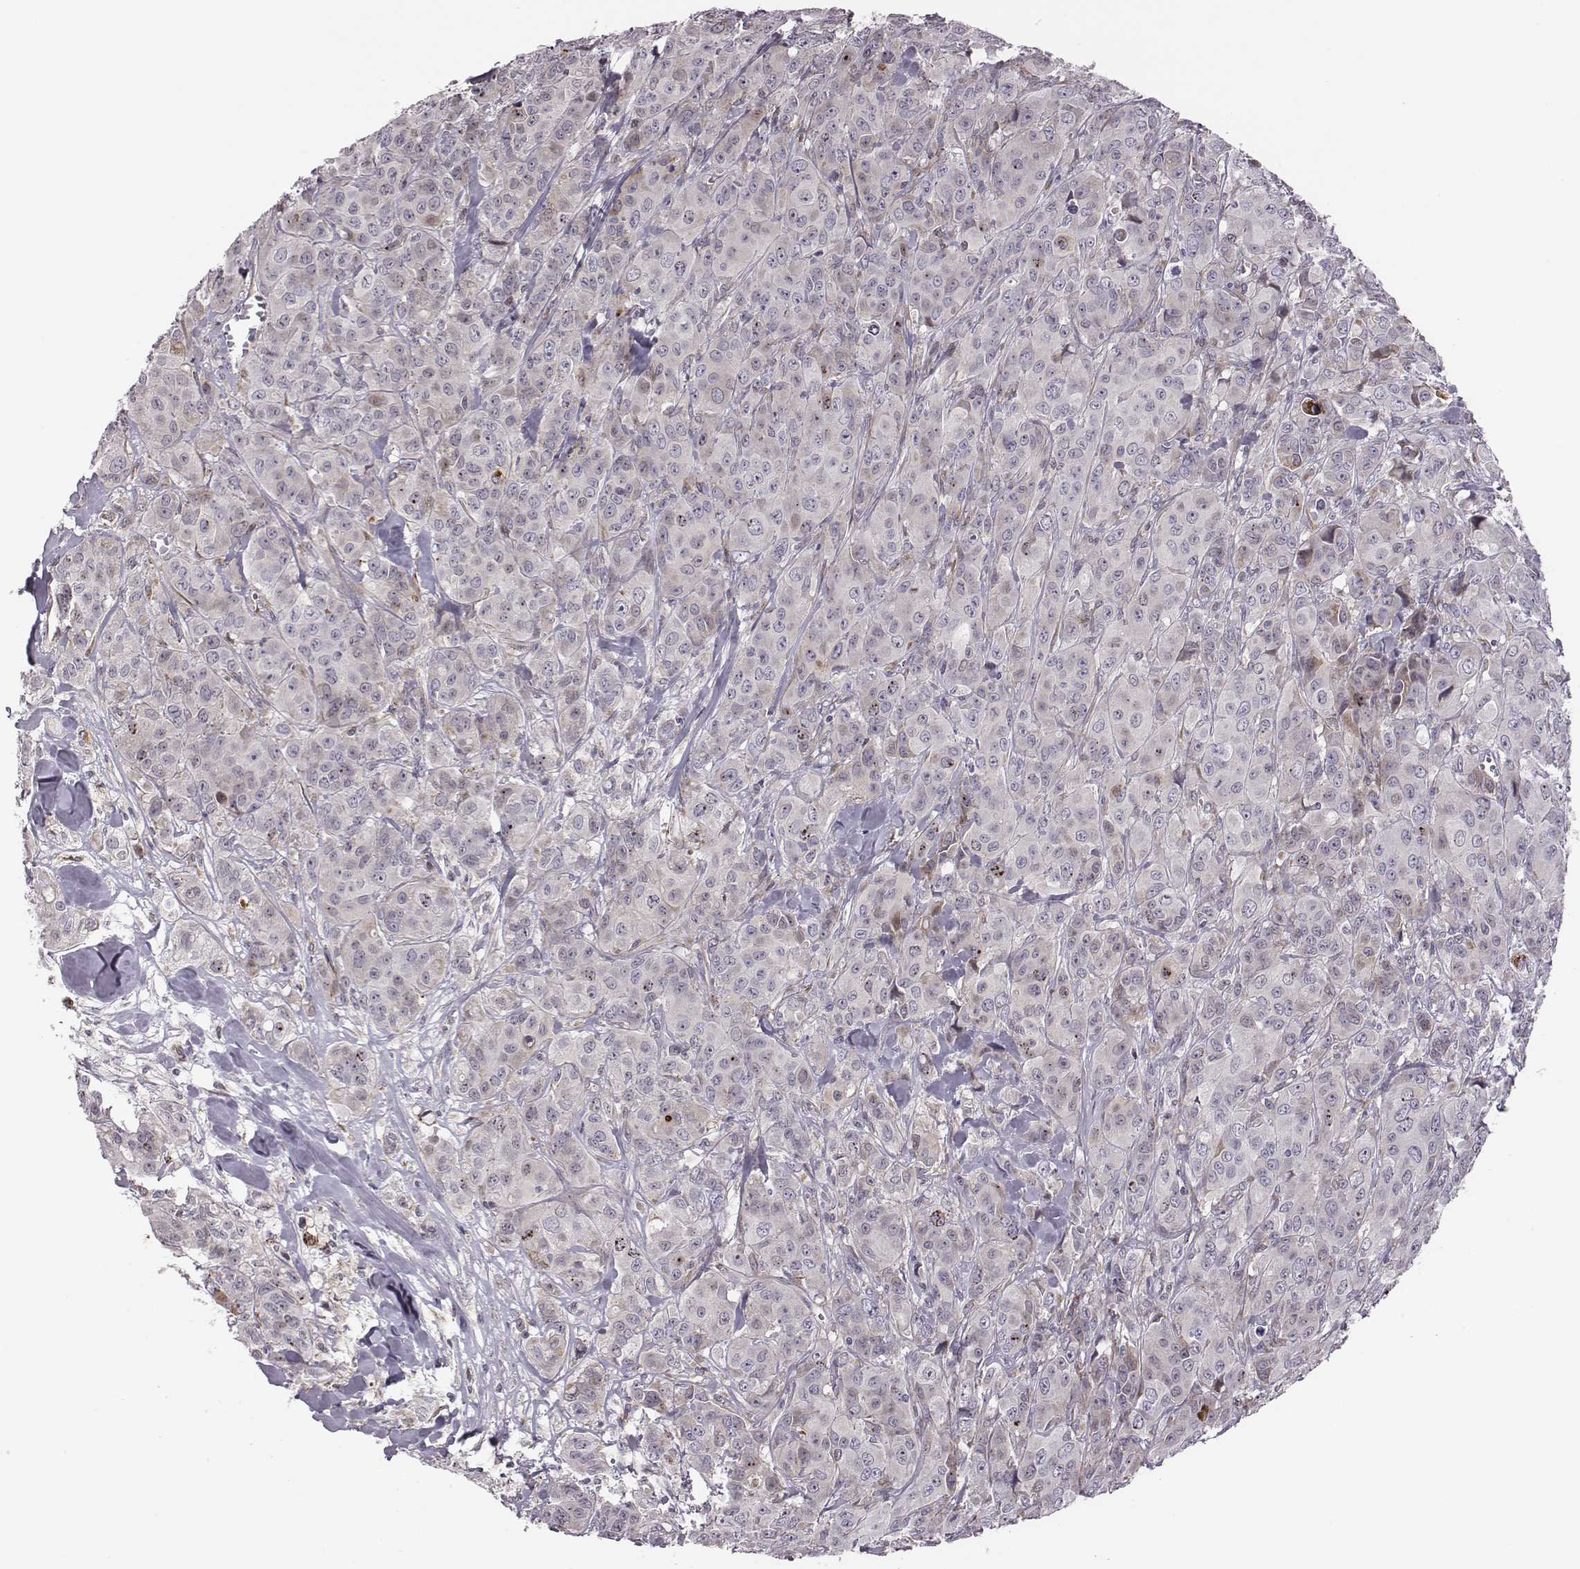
{"staining": {"intensity": "weak", "quantity": "<25%", "location": "cytoplasmic/membranous"}, "tissue": "breast cancer", "cell_type": "Tumor cells", "image_type": "cancer", "snomed": [{"axis": "morphology", "description": "Duct carcinoma"}, {"axis": "topography", "description": "Breast"}], "caption": "This is an immunohistochemistry (IHC) micrograph of human breast infiltrating ductal carcinoma. There is no staining in tumor cells.", "gene": "SELENOI", "patient": {"sex": "female", "age": 43}}